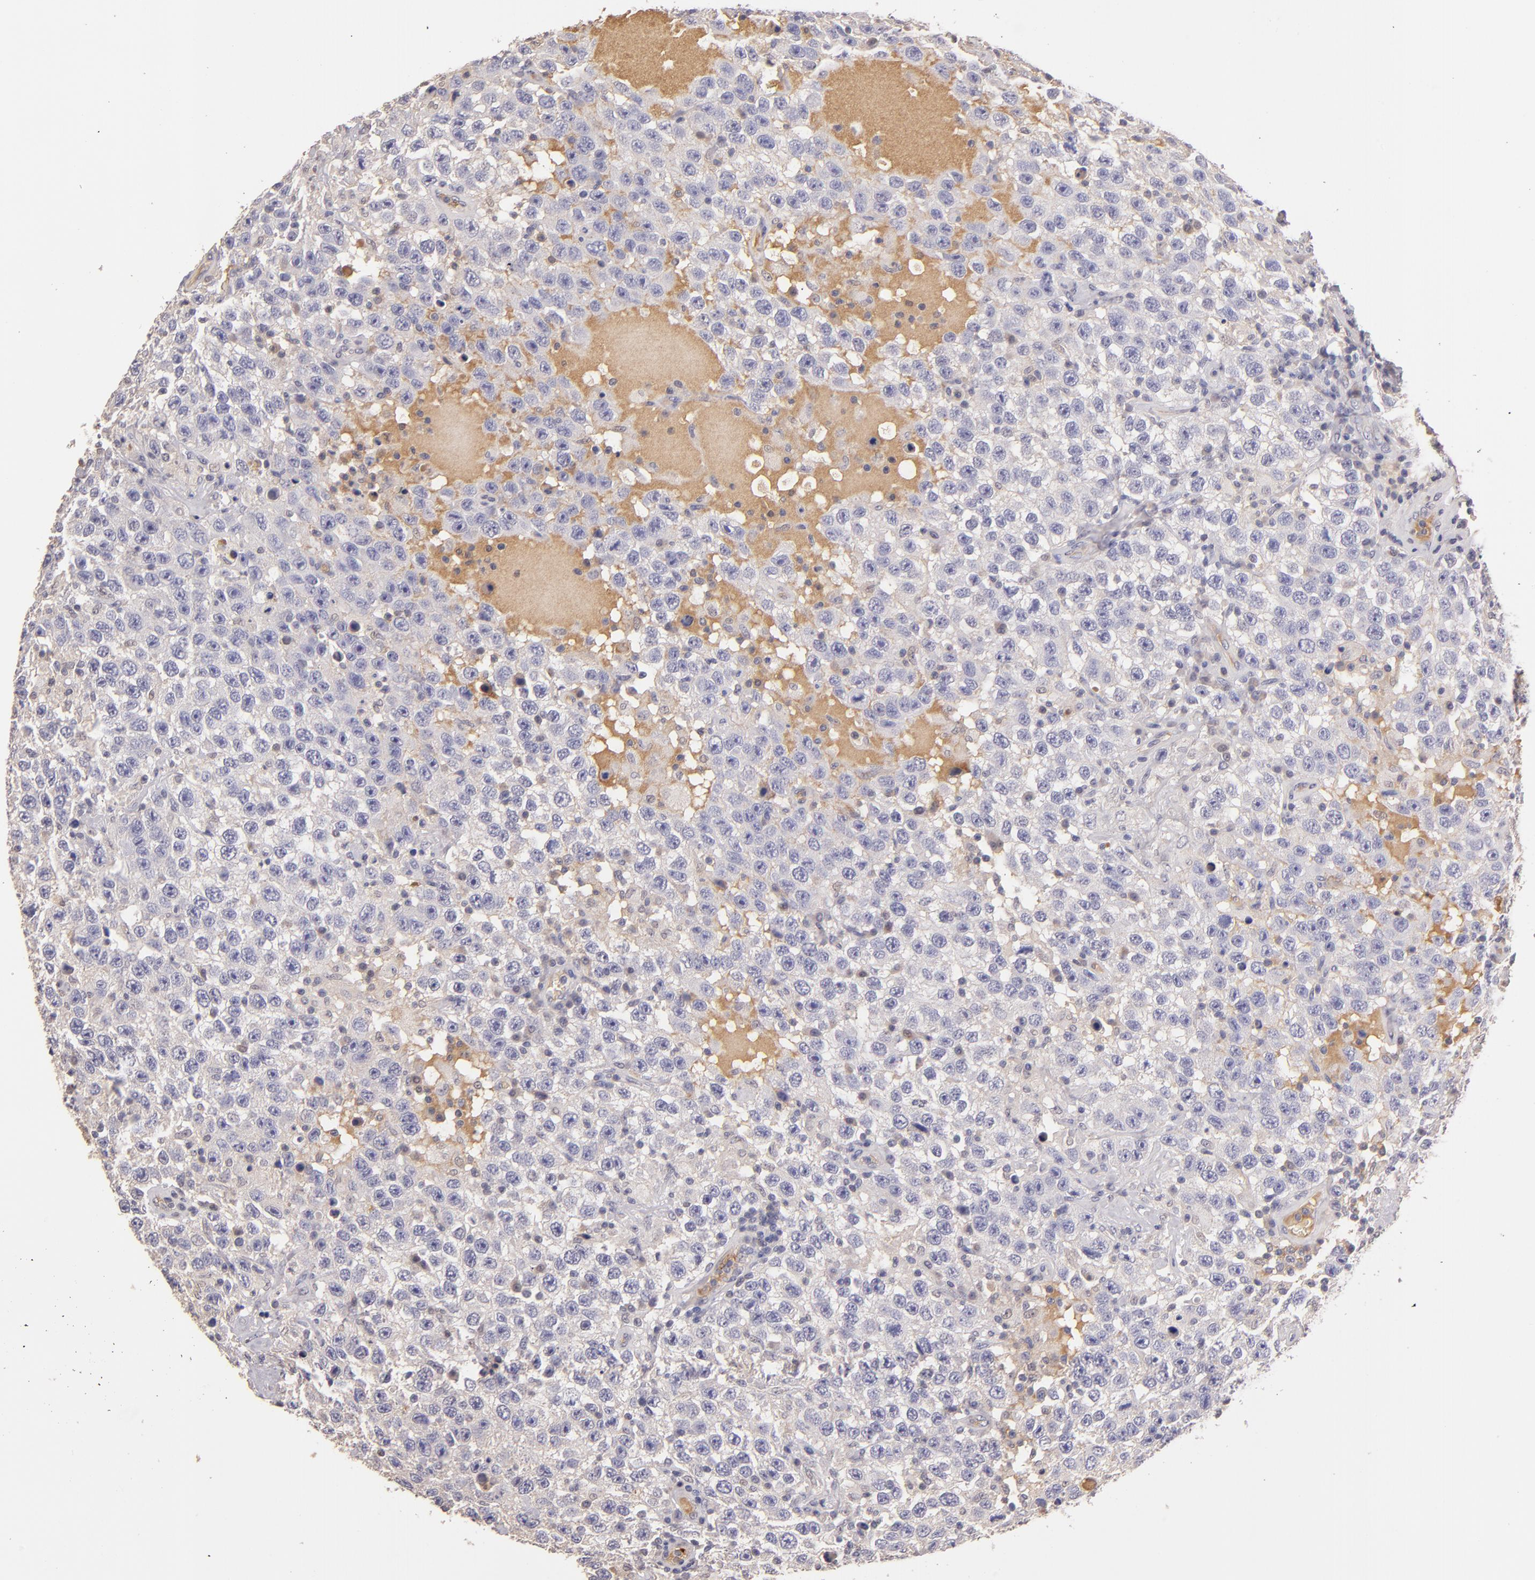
{"staining": {"intensity": "weak", "quantity": "<25%", "location": "cytoplasmic/membranous"}, "tissue": "testis cancer", "cell_type": "Tumor cells", "image_type": "cancer", "snomed": [{"axis": "morphology", "description": "Seminoma, NOS"}, {"axis": "topography", "description": "Testis"}], "caption": "High power microscopy image of an IHC histopathology image of testis cancer (seminoma), revealing no significant staining in tumor cells. The staining is performed using DAB (3,3'-diaminobenzidine) brown chromogen with nuclei counter-stained in using hematoxylin.", "gene": "SERPINC1", "patient": {"sex": "male", "age": 41}}